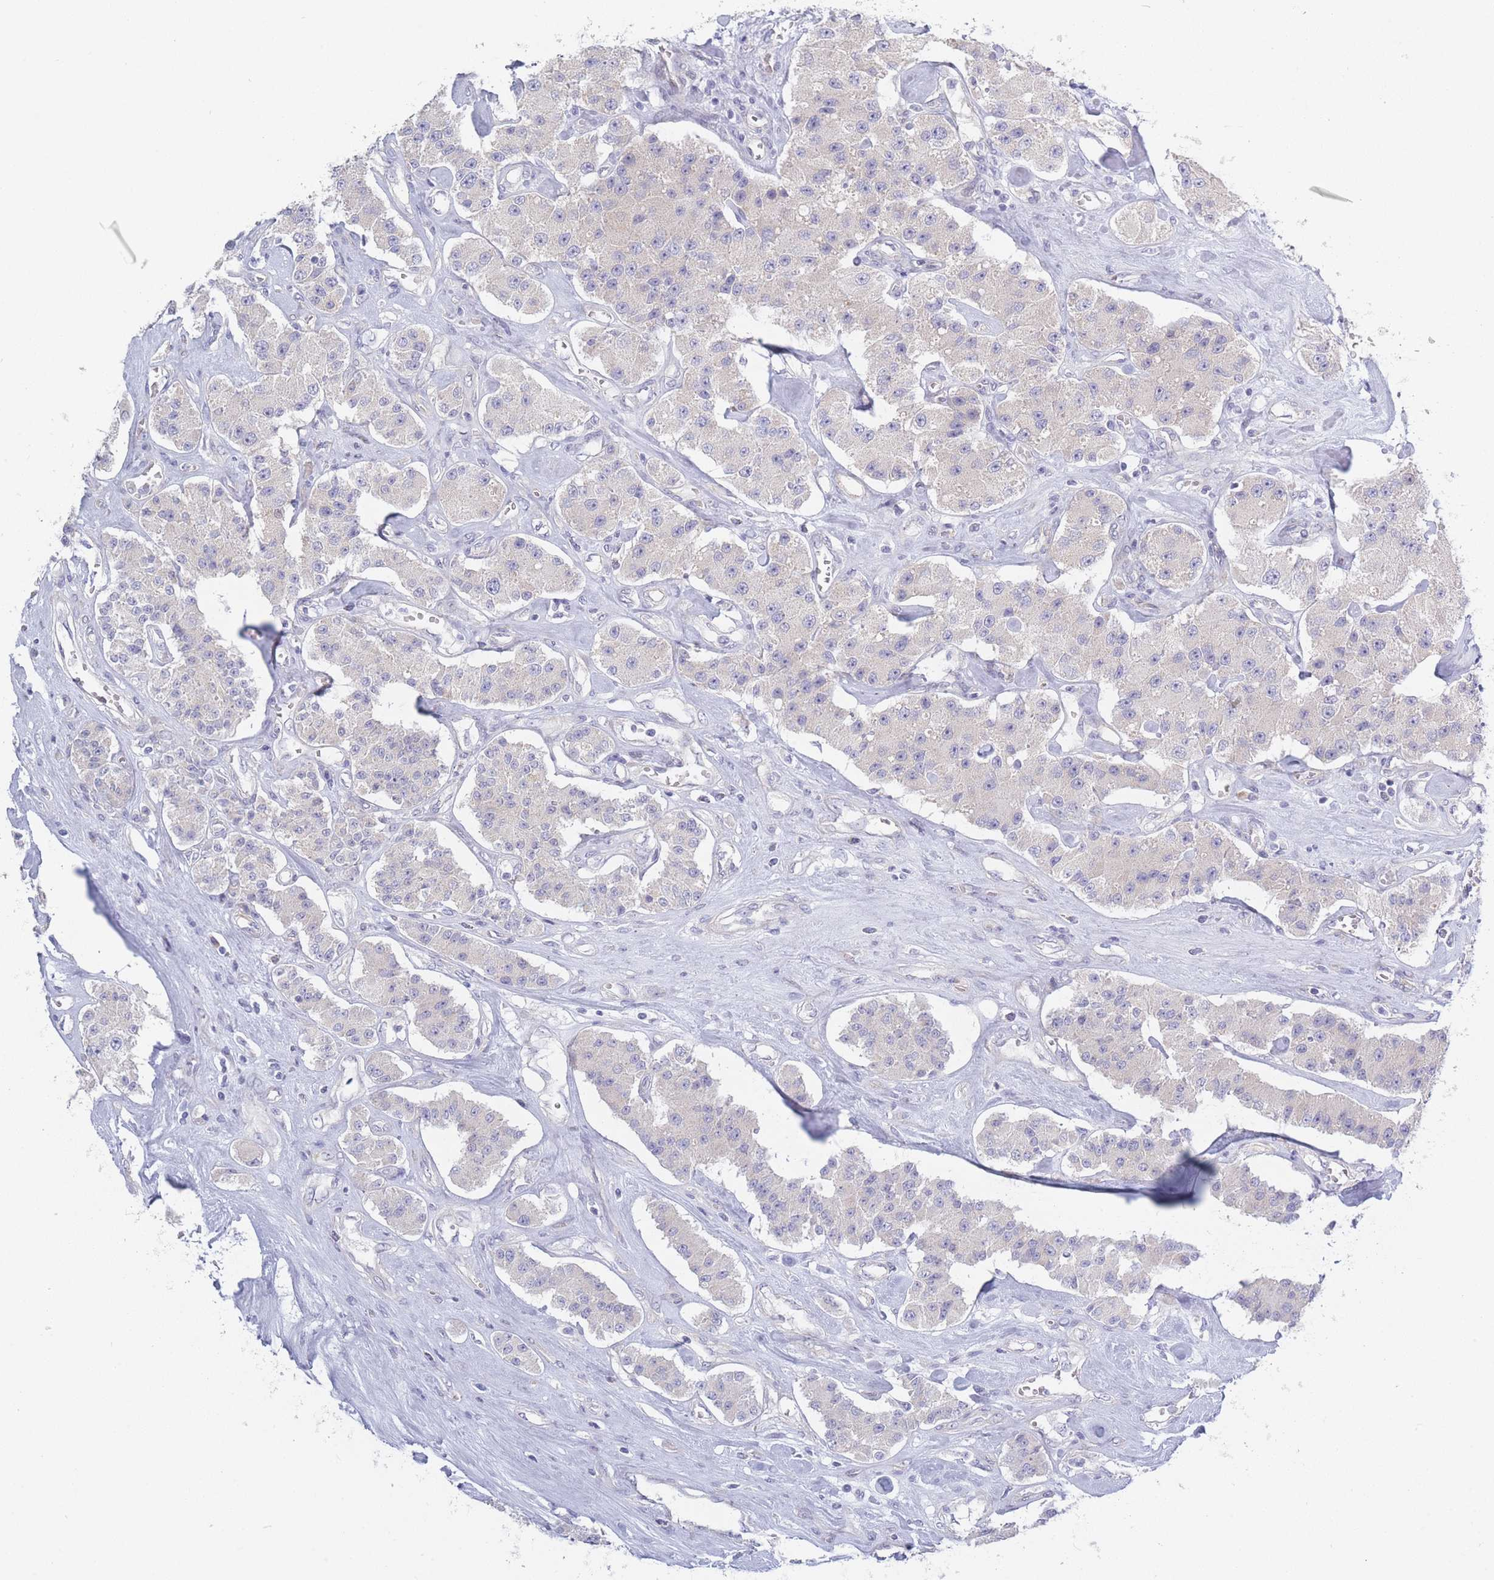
{"staining": {"intensity": "negative", "quantity": "none", "location": "none"}, "tissue": "carcinoid", "cell_type": "Tumor cells", "image_type": "cancer", "snomed": [{"axis": "morphology", "description": "Carcinoid, malignant, NOS"}, {"axis": "topography", "description": "Pancreas"}], "caption": "This is an immunohistochemistry image of carcinoid. There is no staining in tumor cells.", "gene": "FAM227B", "patient": {"sex": "male", "age": 41}}